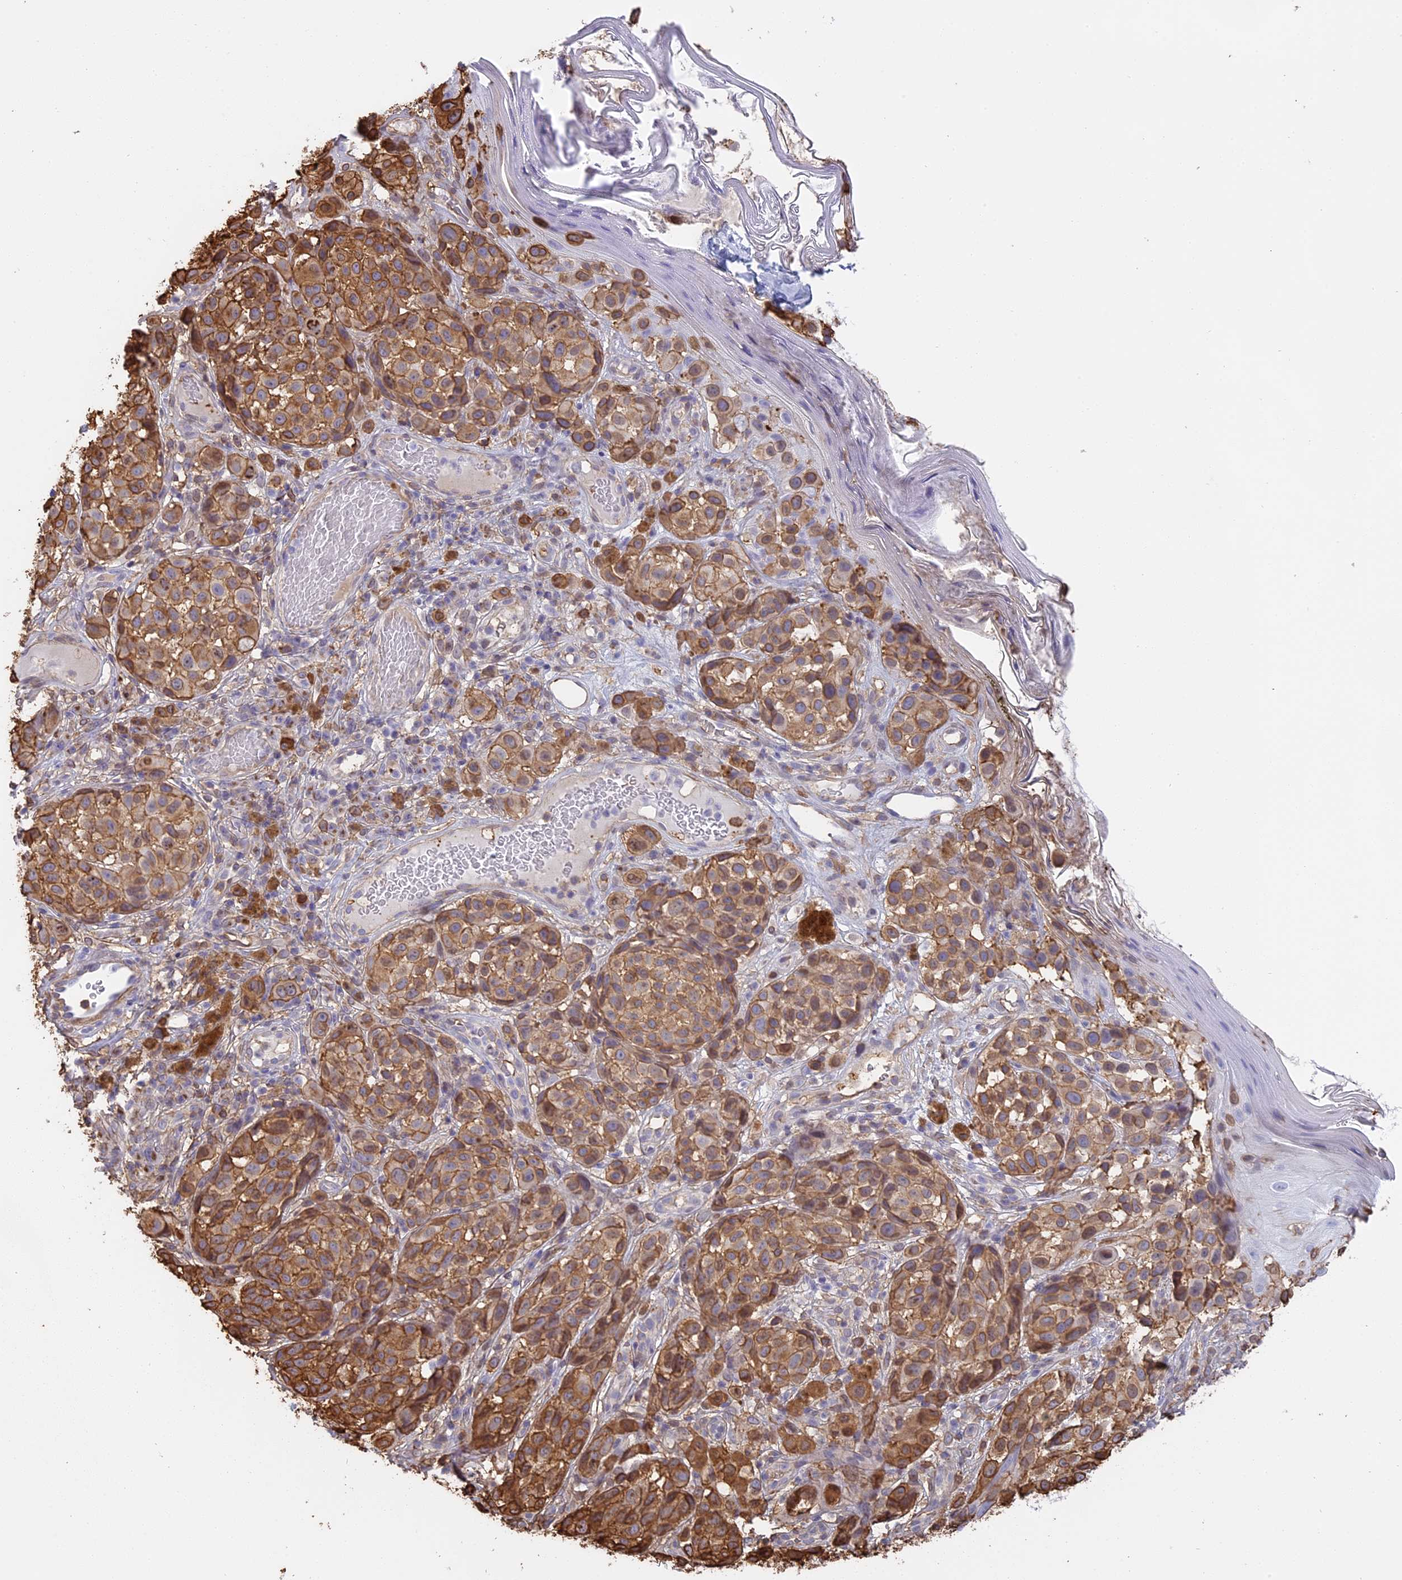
{"staining": {"intensity": "moderate", "quantity": ">75%", "location": "cytoplasmic/membranous"}, "tissue": "melanoma", "cell_type": "Tumor cells", "image_type": "cancer", "snomed": [{"axis": "morphology", "description": "Malignant melanoma, NOS"}, {"axis": "topography", "description": "Skin"}], "caption": "The photomicrograph demonstrates a brown stain indicating the presence of a protein in the cytoplasmic/membranous of tumor cells in melanoma. Immunohistochemistry stains the protein of interest in brown and the nuclei are stained blue.", "gene": "TMEM255B", "patient": {"sex": "male", "age": 38}}